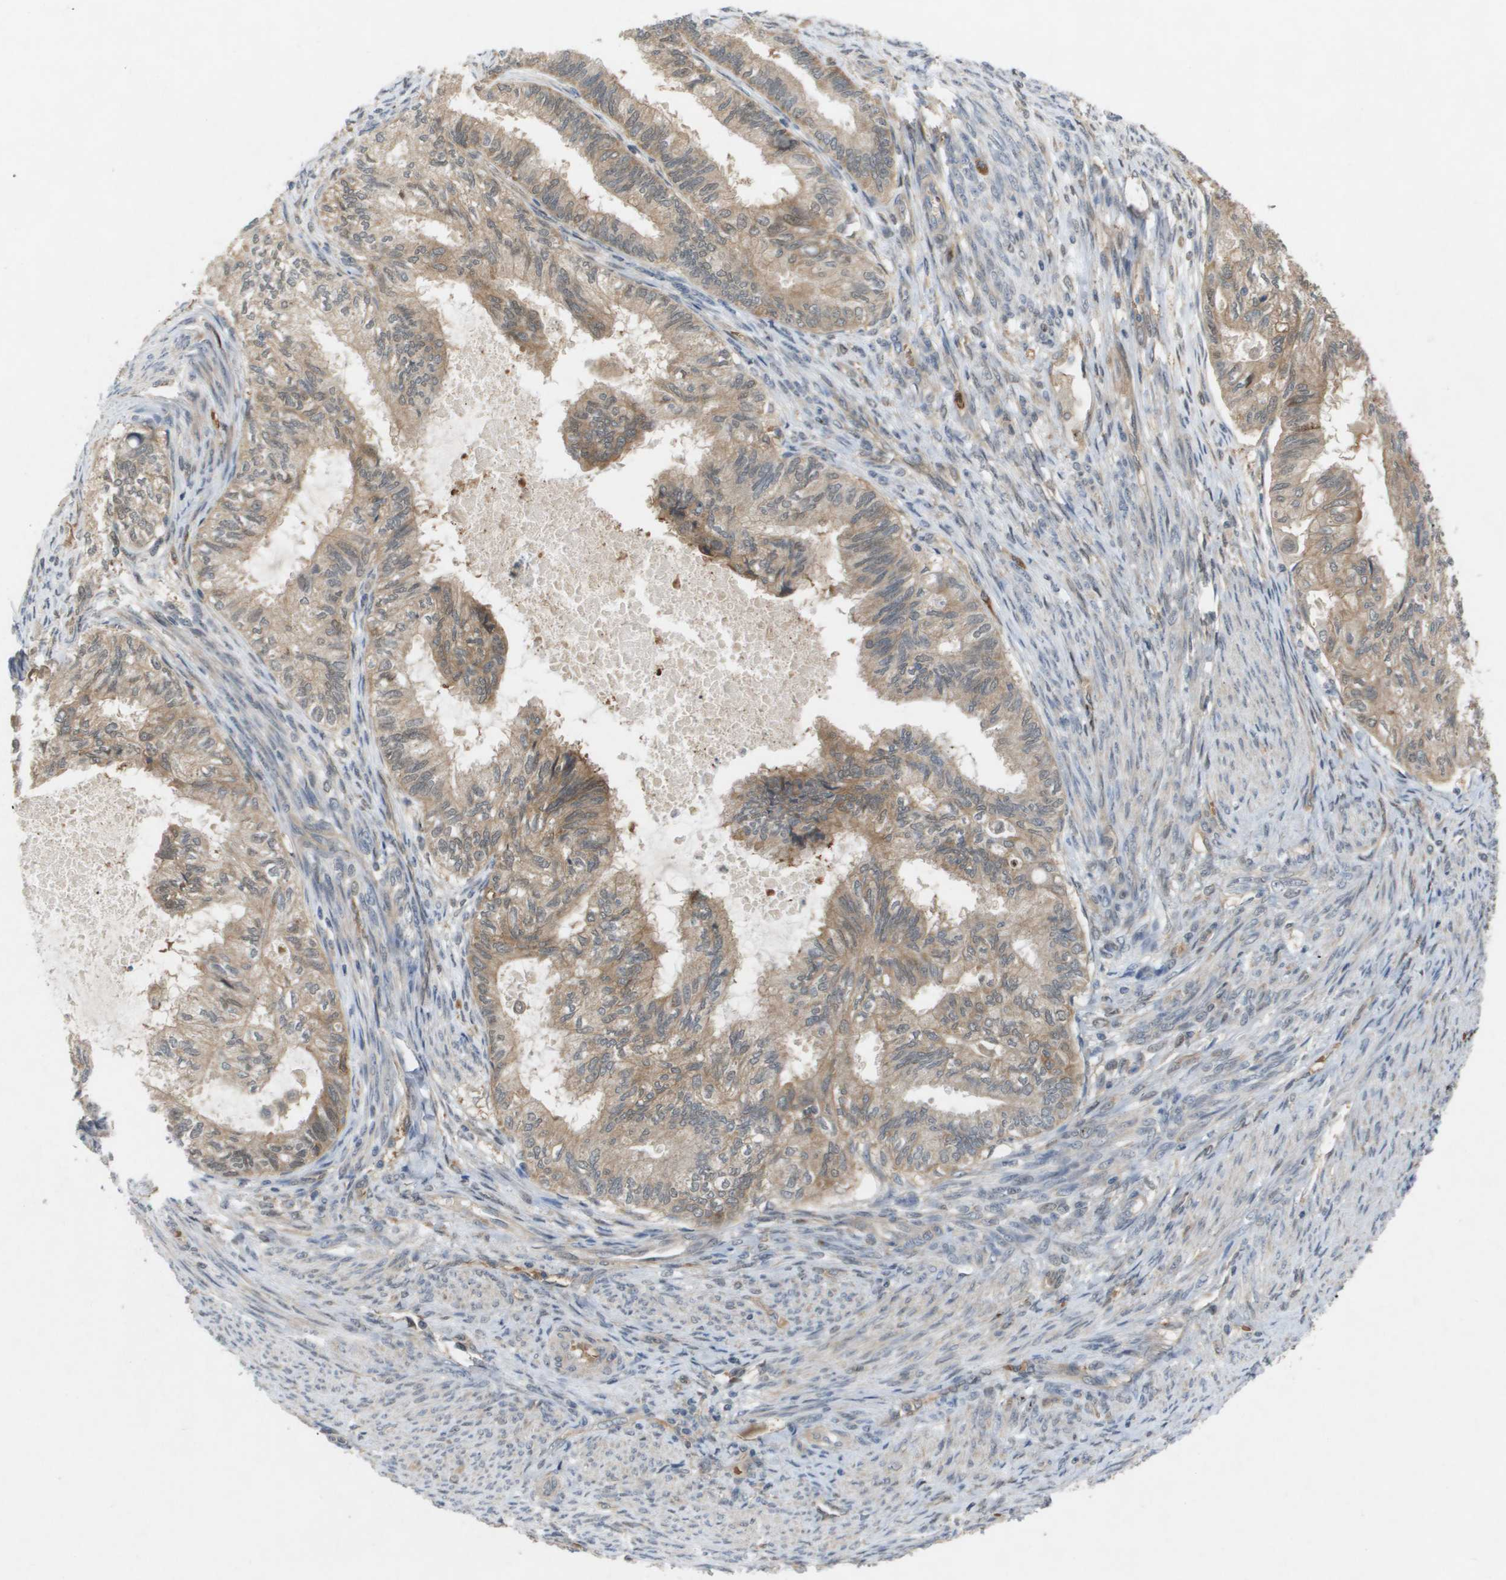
{"staining": {"intensity": "moderate", "quantity": ">75%", "location": "cytoplasmic/membranous"}, "tissue": "cervical cancer", "cell_type": "Tumor cells", "image_type": "cancer", "snomed": [{"axis": "morphology", "description": "Normal tissue, NOS"}, {"axis": "morphology", "description": "Adenocarcinoma, NOS"}, {"axis": "topography", "description": "Cervix"}, {"axis": "topography", "description": "Endometrium"}], "caption": "An immunohistochemistry histopathology image of neoplastic tissue is shown. Protein staining in brown shows moderate cytoplasmic/membranous positivity in cervical cancer within tumor cells. The staining was performed using DAB to visualize the protein expression in brown, while the nuclei were stained in blue with hematoxylin (Magnification: 20x).", "gene": "PALD1", "patient": {"sex": "female", "age": 86}}